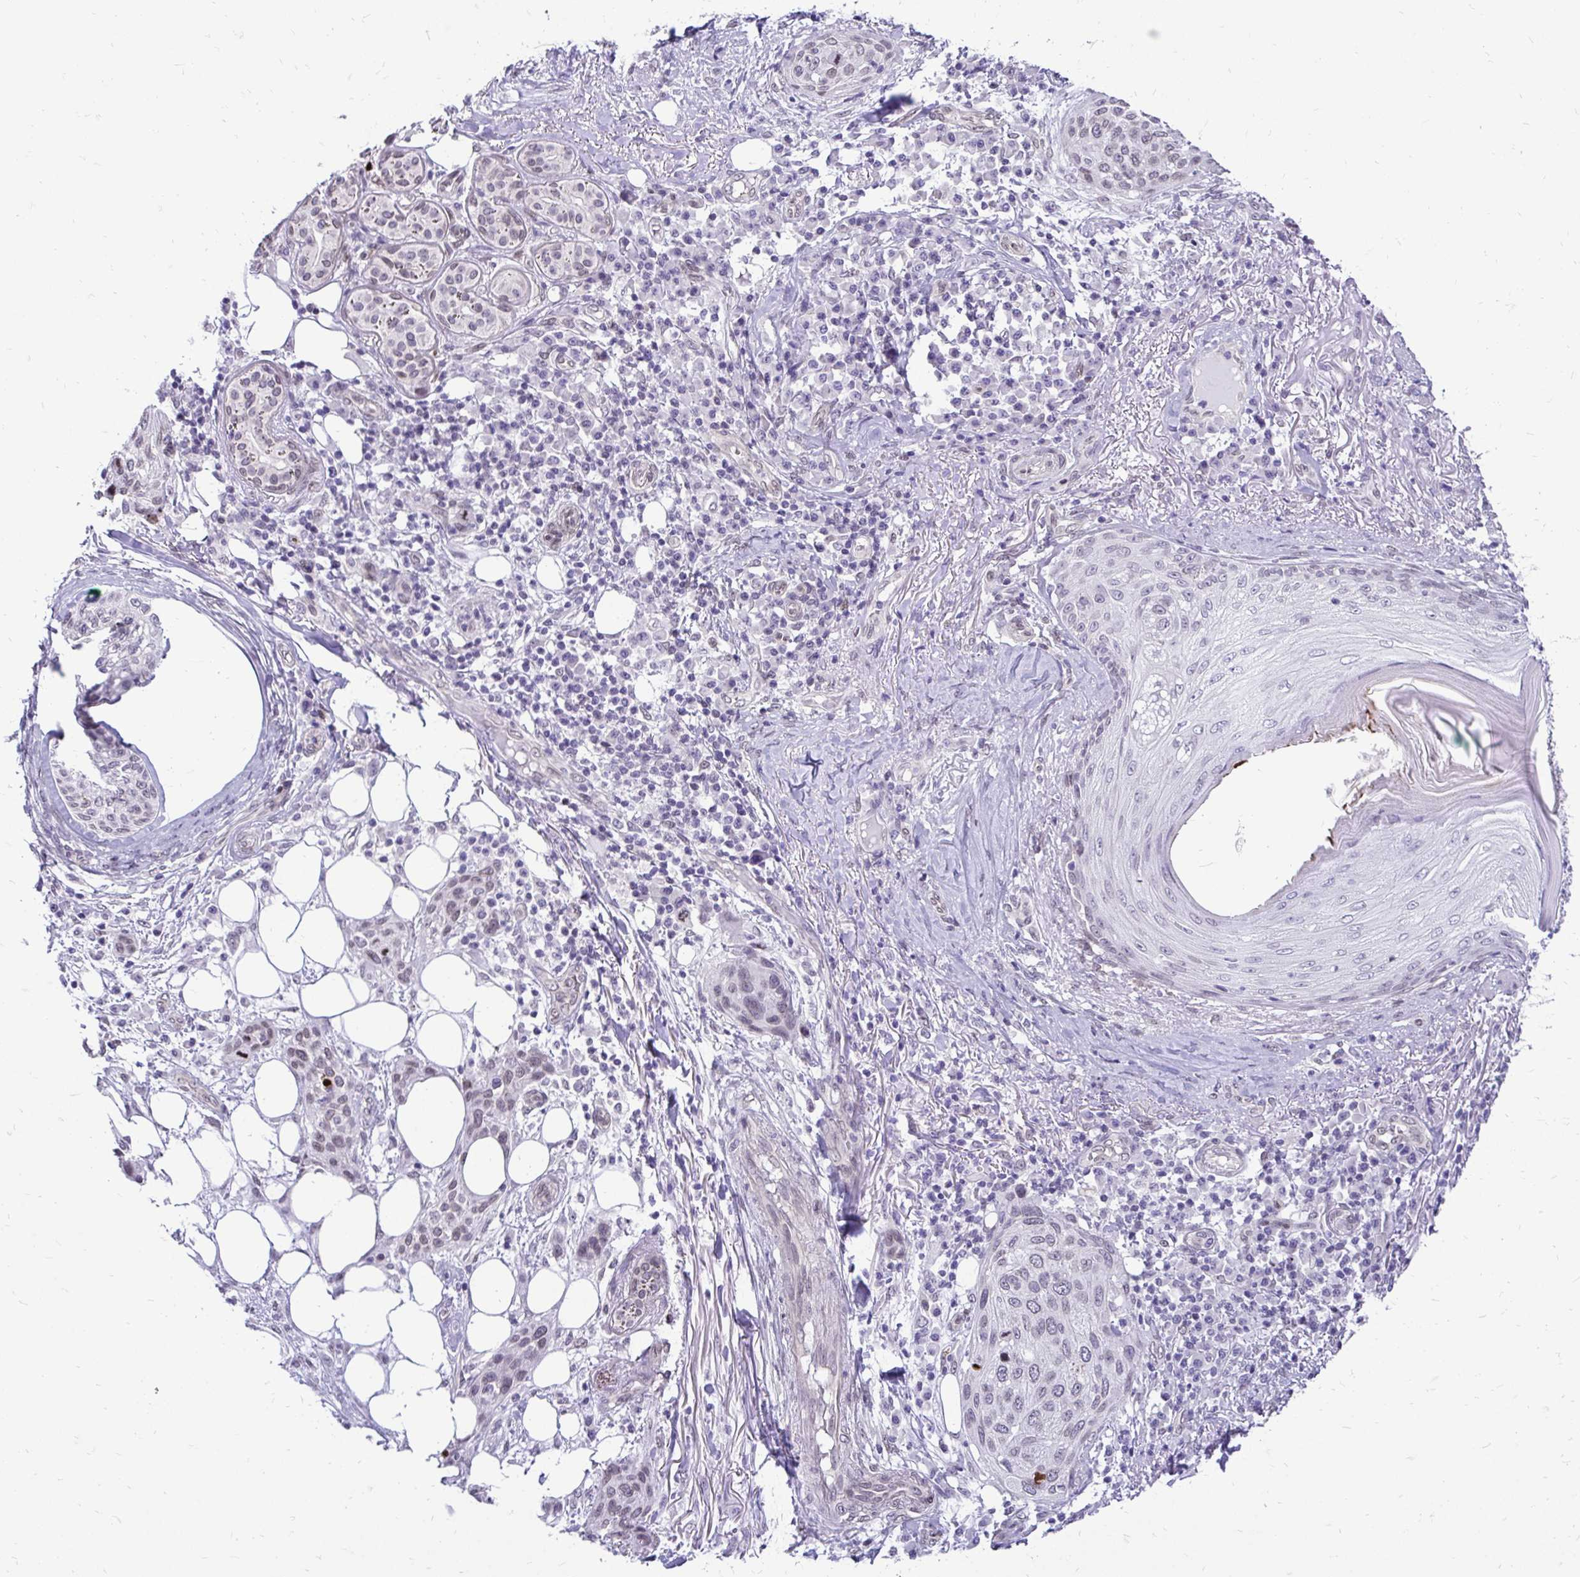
{"staining": {"intensity": "negative", "quantity": "none", "location": "none"}, "tissue": "skin cancer", "cell_type": "Tumor cells", "image_type": "cancer", "snomed": [{"axis": "morphology", "description": "Squamous cell carcinoma, NOS"}, {"axis": "topography", "description": "Skin"}], "caption": "An immunohistochemistry (IHC) micrograph of skin cancer is shown. There is no staining in tumor cells of skin cancer.", "gene": "BANF1", "patient": {"sex": "female", "age": 87}}